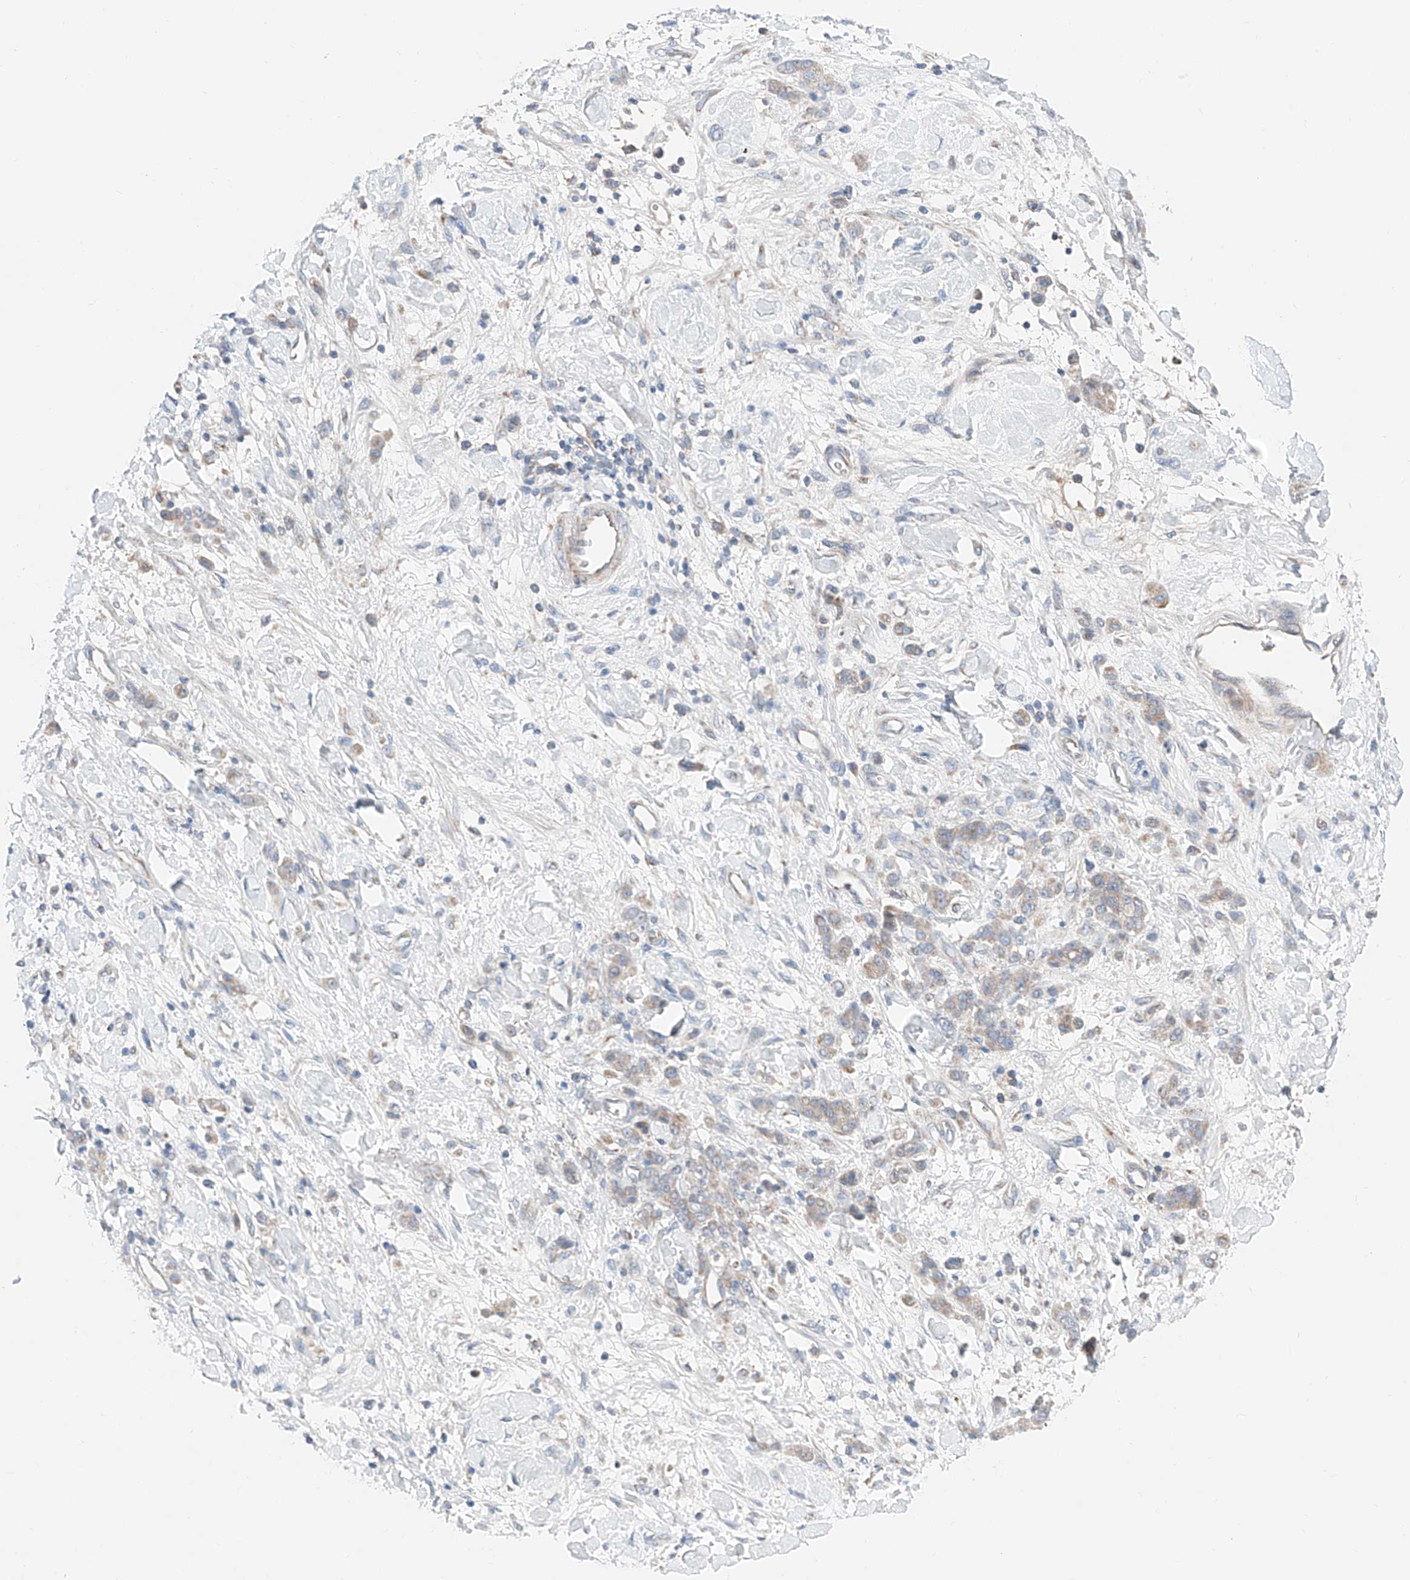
{"staining": {"intensity": "weak", "quantity": "25%-75%", "location": "cytoplasmic/membranous"}, "tissue": "stomach cancer", "cell_type": "Tumor cells", "image_type": "cancer", "snomed": [{"axis": "morphology", "description": "Normal tissue, NOS"}, {"axis": "morphology", "description": "Adenocarcinoma, NOS"}, {"axis": "topography", "description": "Stomach"}], "caption": "A brown stain highlights weak cytoplasmic/membranous positivity of a protein in human stomach adenocarcinoma tumor cells.", "gene": "MRAP", "patient": {"sex": "male", "age": 82}}